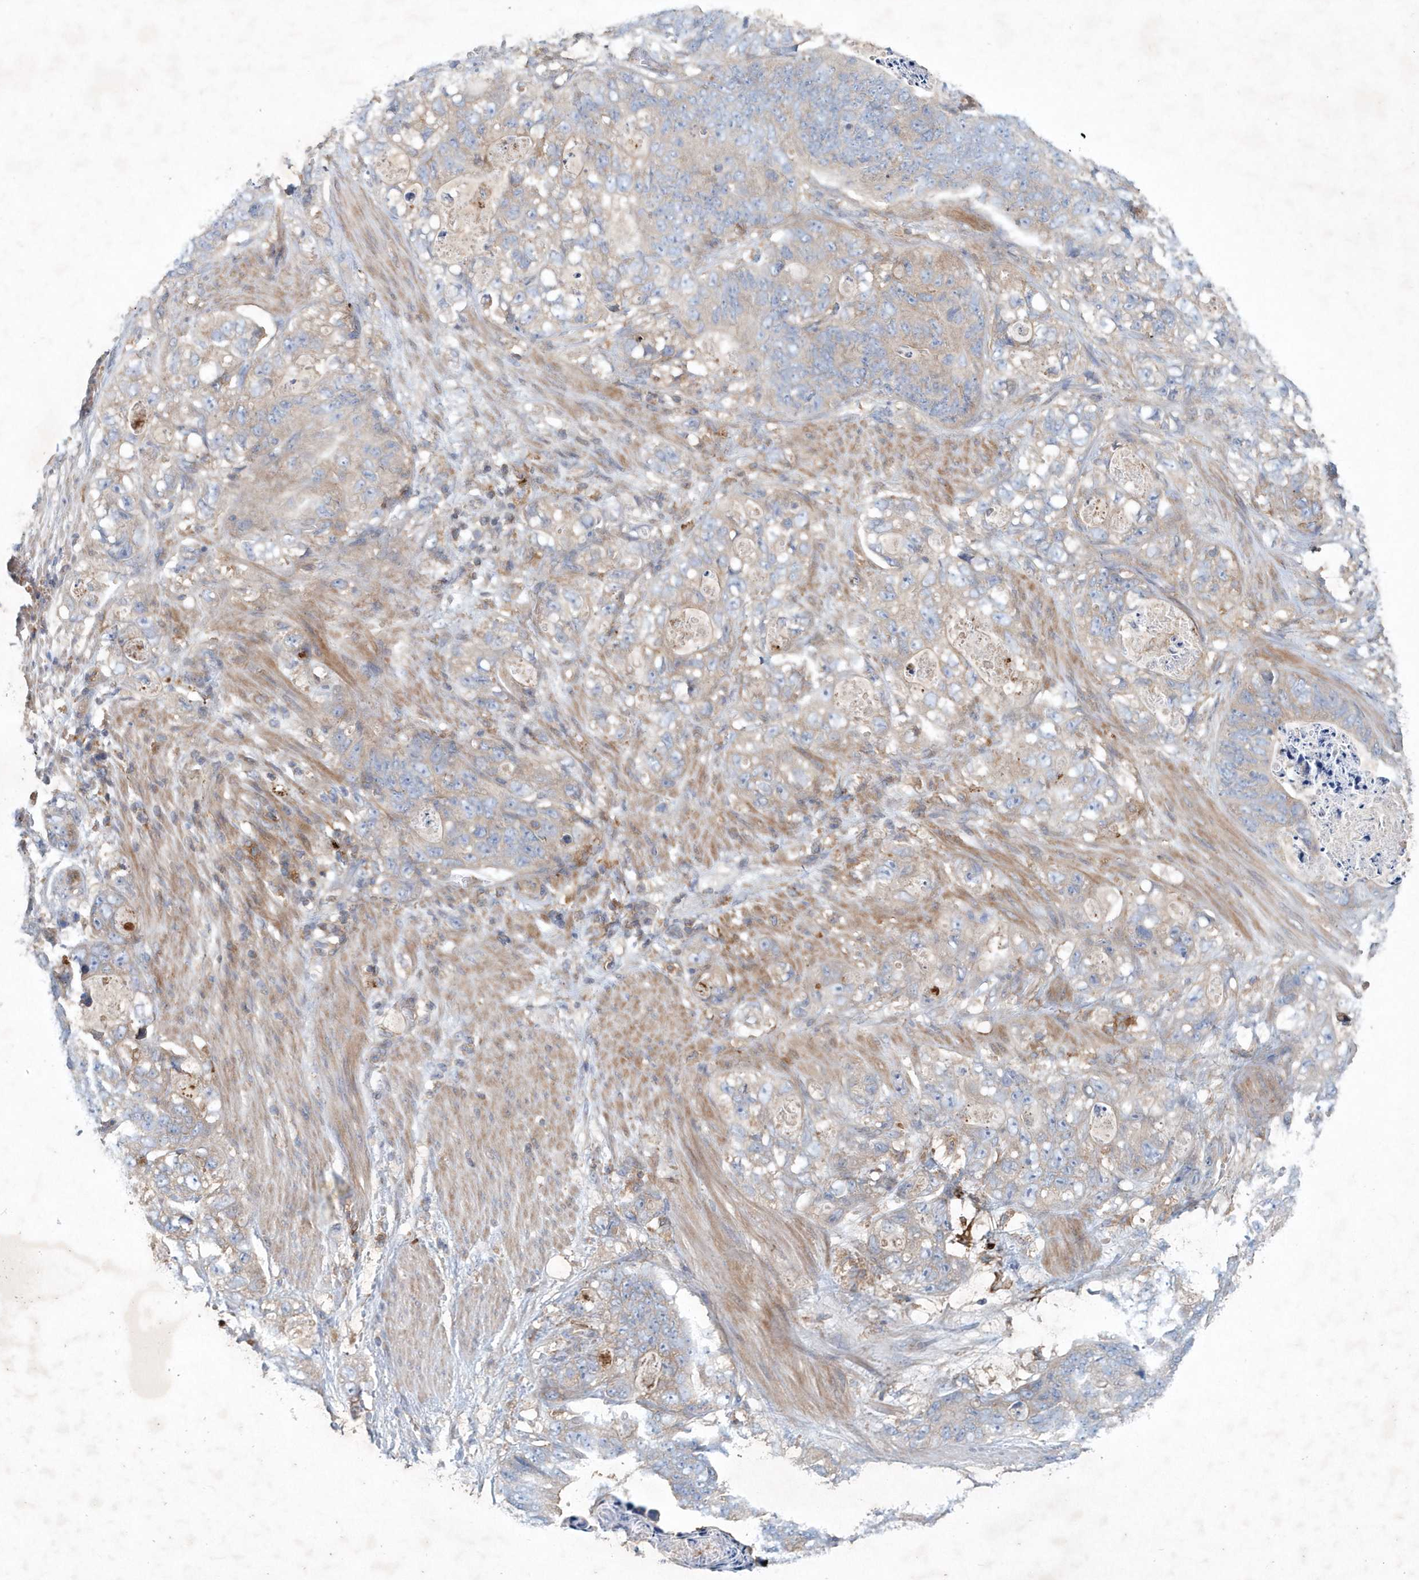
{"staining": {"intensity": "weak", "quantity": "25%-75%", "location": "cytoplasmic/membranous"}, "tissue": "stomach cancer", "cell_type": "Tumor cells", "image_type": "cancer", "snomed": [{"axis": "morphology", "description": "Normal tissue, NOS"}, {"axis": "morphology", "description": "Adenocarcinoma, NOS"}, {"axis": "topography", "description": "Stomach"}], "caption": "Immunohistochemistry (IHC) micrograph of human adenocarcinoma (stomach) stained for a protein (brown), which exhibits low levels of weak cytoplasmic/membranous positivity in about 25%-75% of tumor cells.", "gene": "P2RY10", "patient": {"sex": "female", "age": 89}}